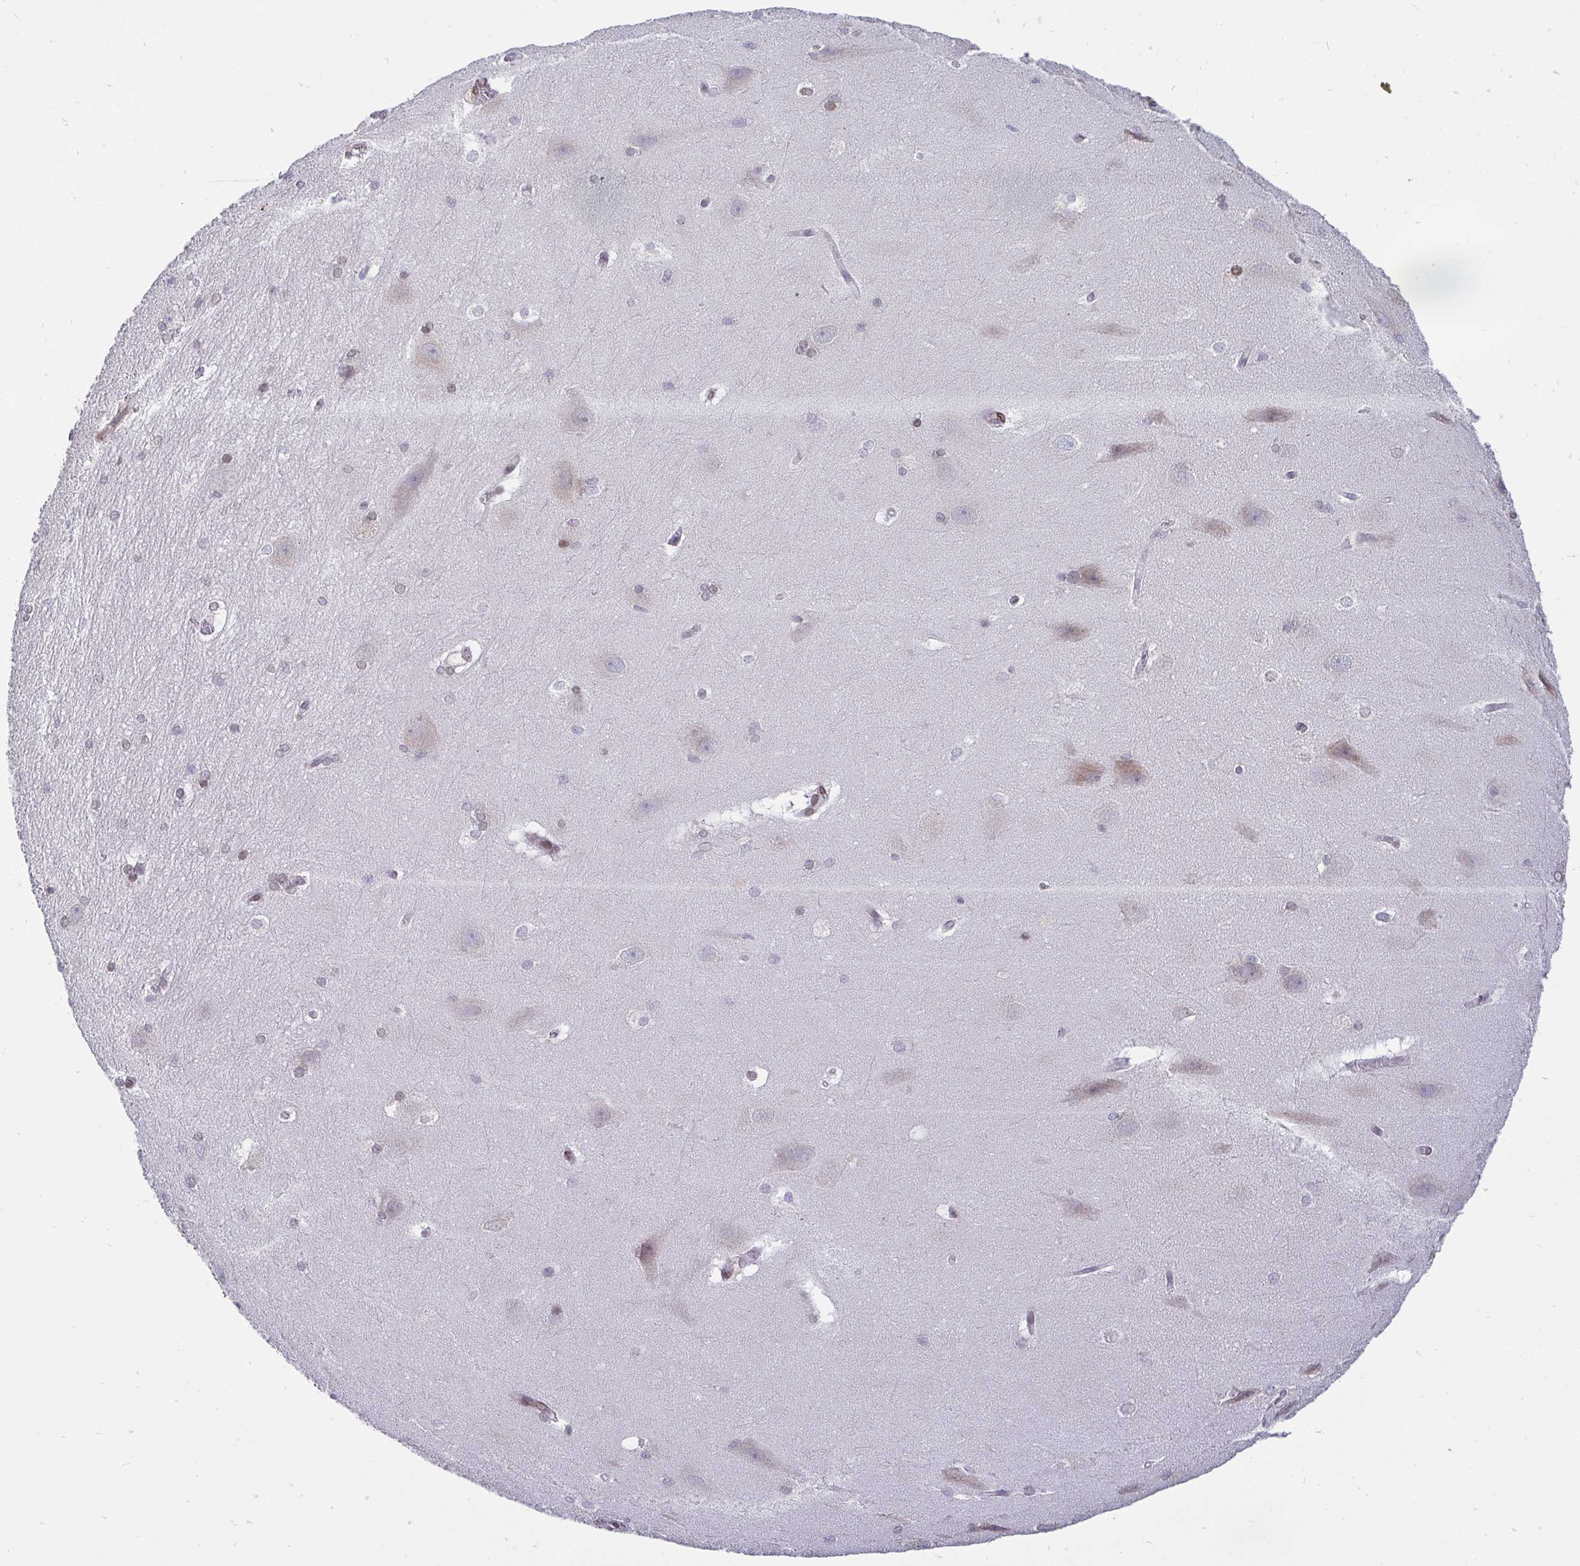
{"staining": {"intensity": "negative", "quantity": "none", "location": "none"}, "tissue": "hippocampus", "cell_type": "Glial cells", "image_type": "normal", "snomed": [{"axis": "morphology", "description": "Normal tissue, NOS"}, {"axis": "topography", "description": "Cerebral cortex"}, {"axis": "topography", "description": "Hippocampus"}], "caption": "IHC image of unremarkable hippocampus: human hippocampus stained with DAB (3,3'-diaminobenzidine) displays no significant protein staining in glial cells. The staining was performed using DAB (3,3'-diaminobenzidine) to visualize the protein expression in brown, while the nuclei were stained in blue with hematoxylin (Magnification: 20x).", "gene": "EMD", "patient": {"sex": "female", "age": 19}}